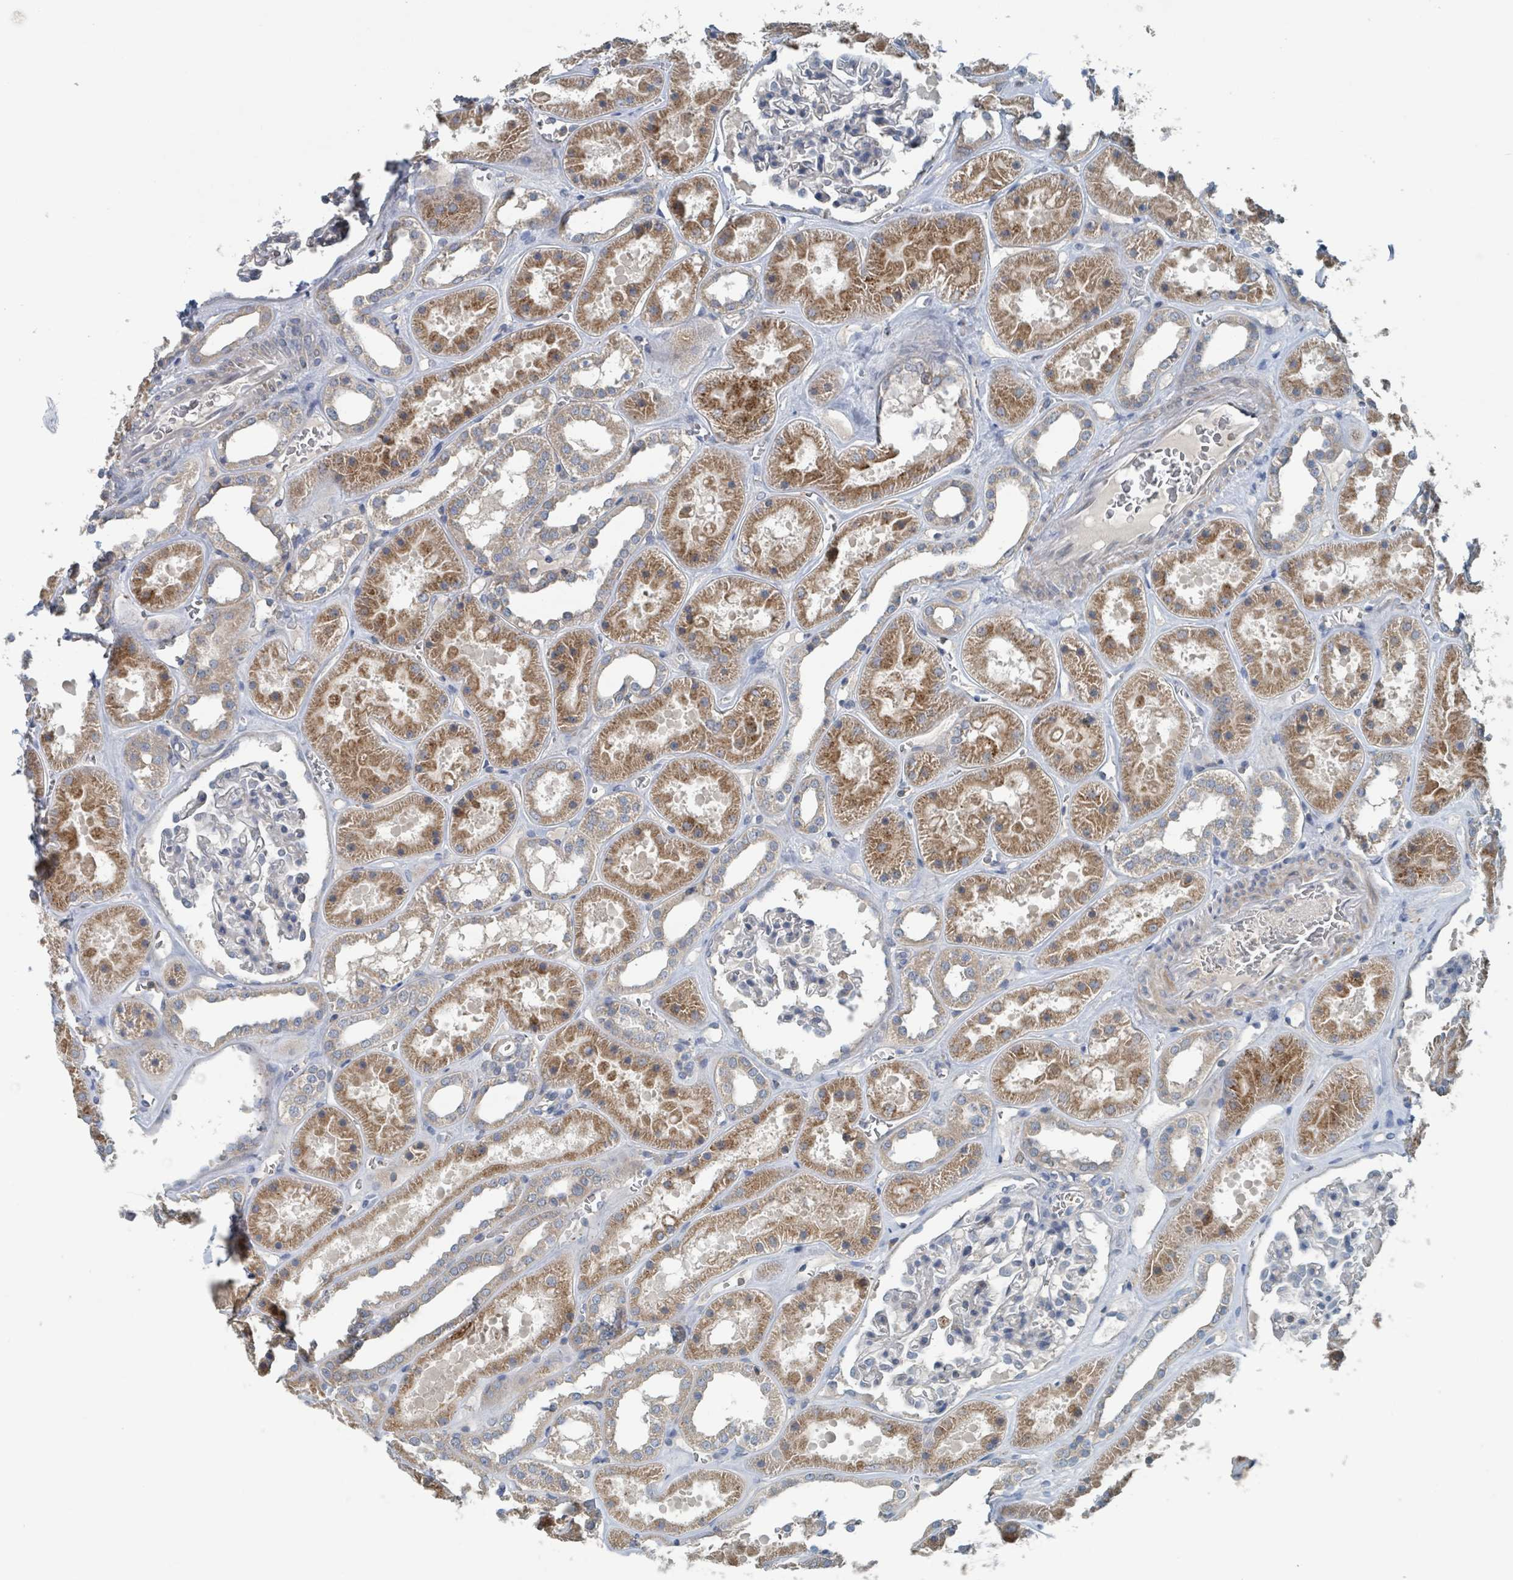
{"staining": {"intensity": "negative", "quantity": "none", "location": "none"}, "tissue": "kidney", "cell_type": "Cells in glomeruli", "image_type": "normal", "snomed": [{"axis": "morphology", "description": "Normal tissue, NOS"}, {"axis": "topography", "description": "Kidney"}], "caption": "Cells in glomeruli show no significant expression in normal kidney. (Brightfield microscopy of DAB immunohistochemistry (IHC) at high magnification).", "gene": "ACBD4", "patient": {"sex": "female", "age": 41}}